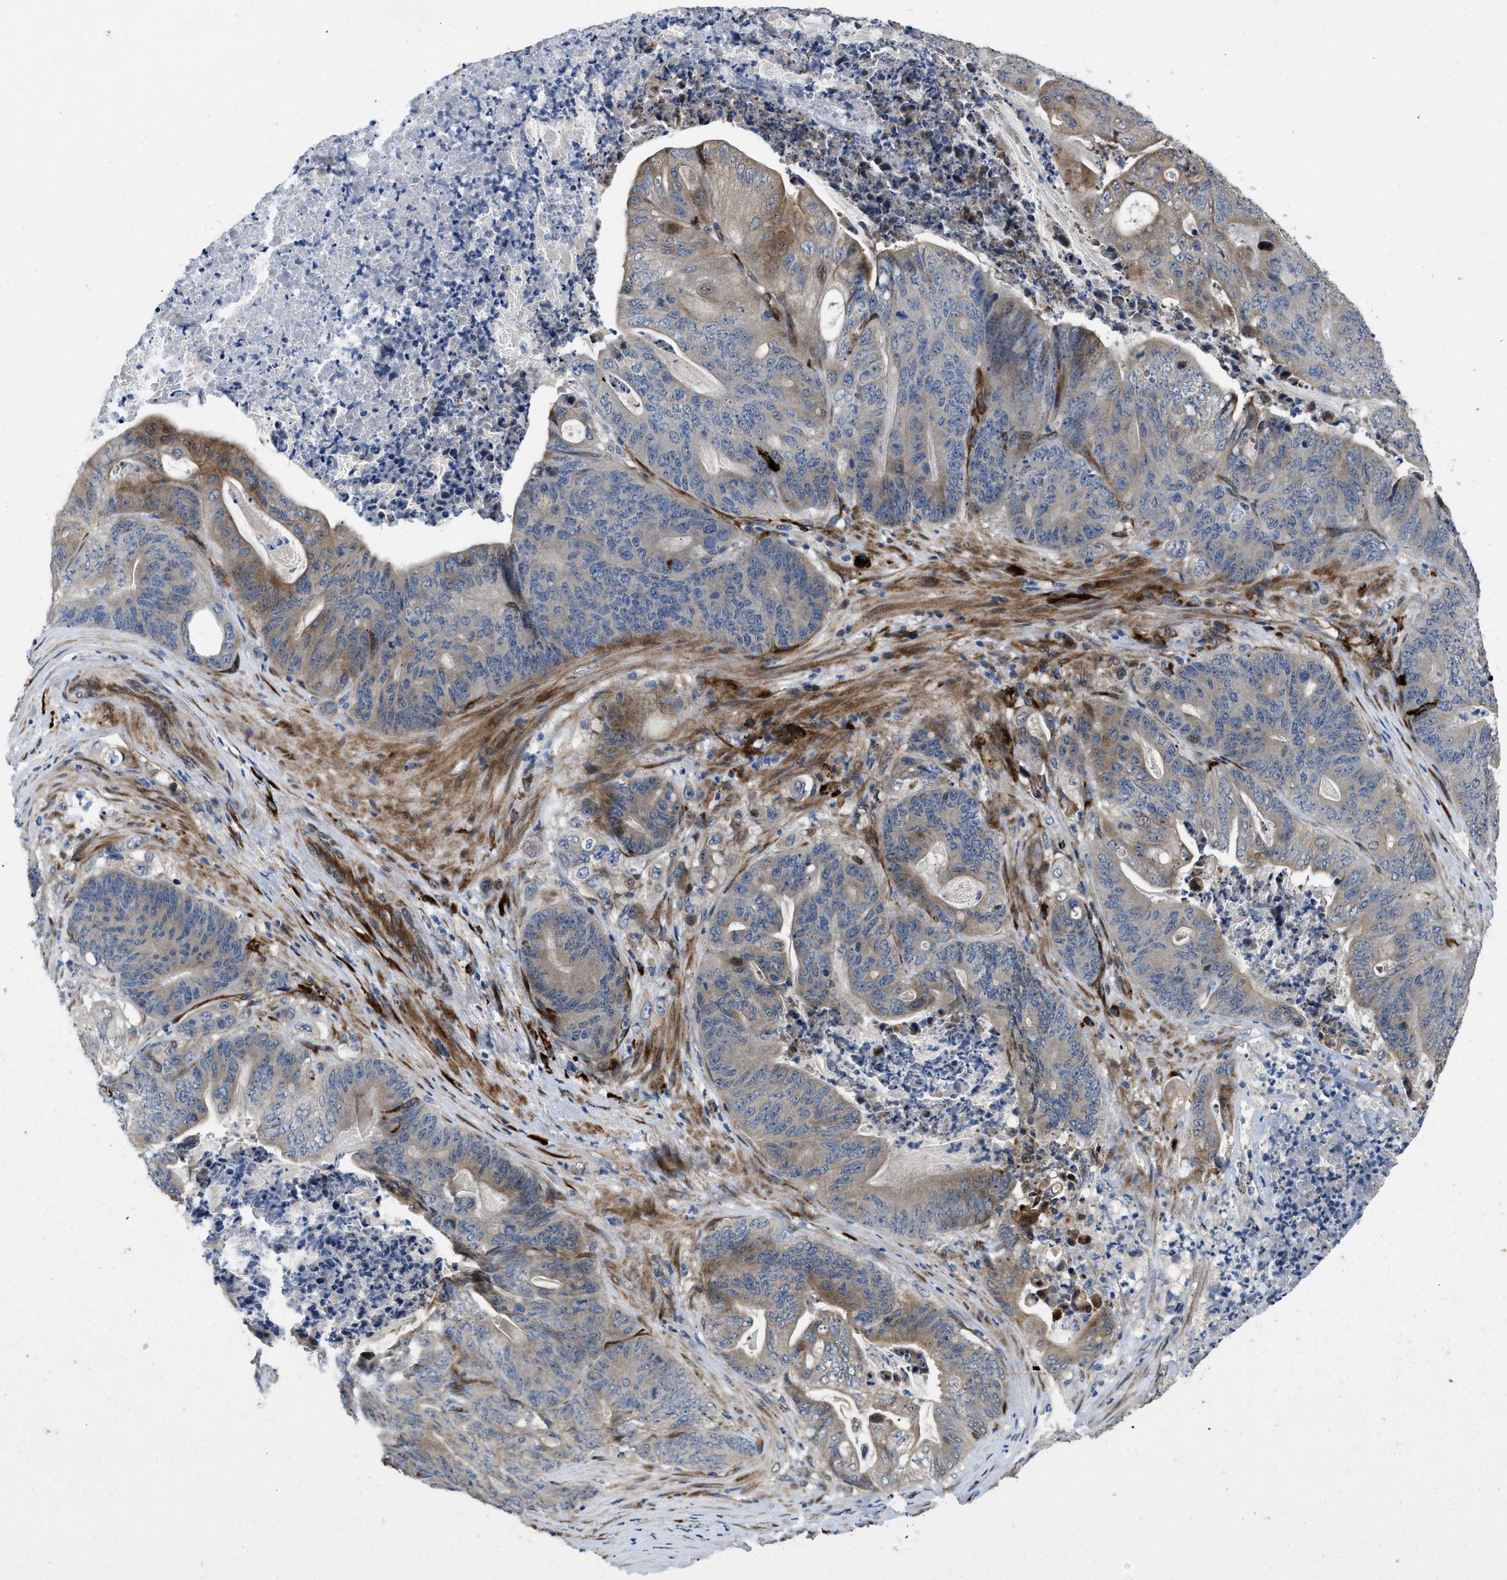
{"staining": {"intensity": "moderate", "quantity": "<25%", "location": "cytoplasmic/membranous,nuclear"}, "tissue": "stomach cancer", "cell_type": "Tumor cells", "image_type": "cancer", "snomed": [{"axis": "morphology", "description": "Adenocarcinoma, NOS"}, {"axis": "topography", "description": "Stomach"}], "caption": "IHC (DAB) staining of stomach cancer (adenocarcinoma) displays moderate cytoplasmic/membranous and nuclear protein staining in approximately <25% of tumor cells.", "gene": "HSPA12B", "patient": {"sex": "female", "age": 73}}